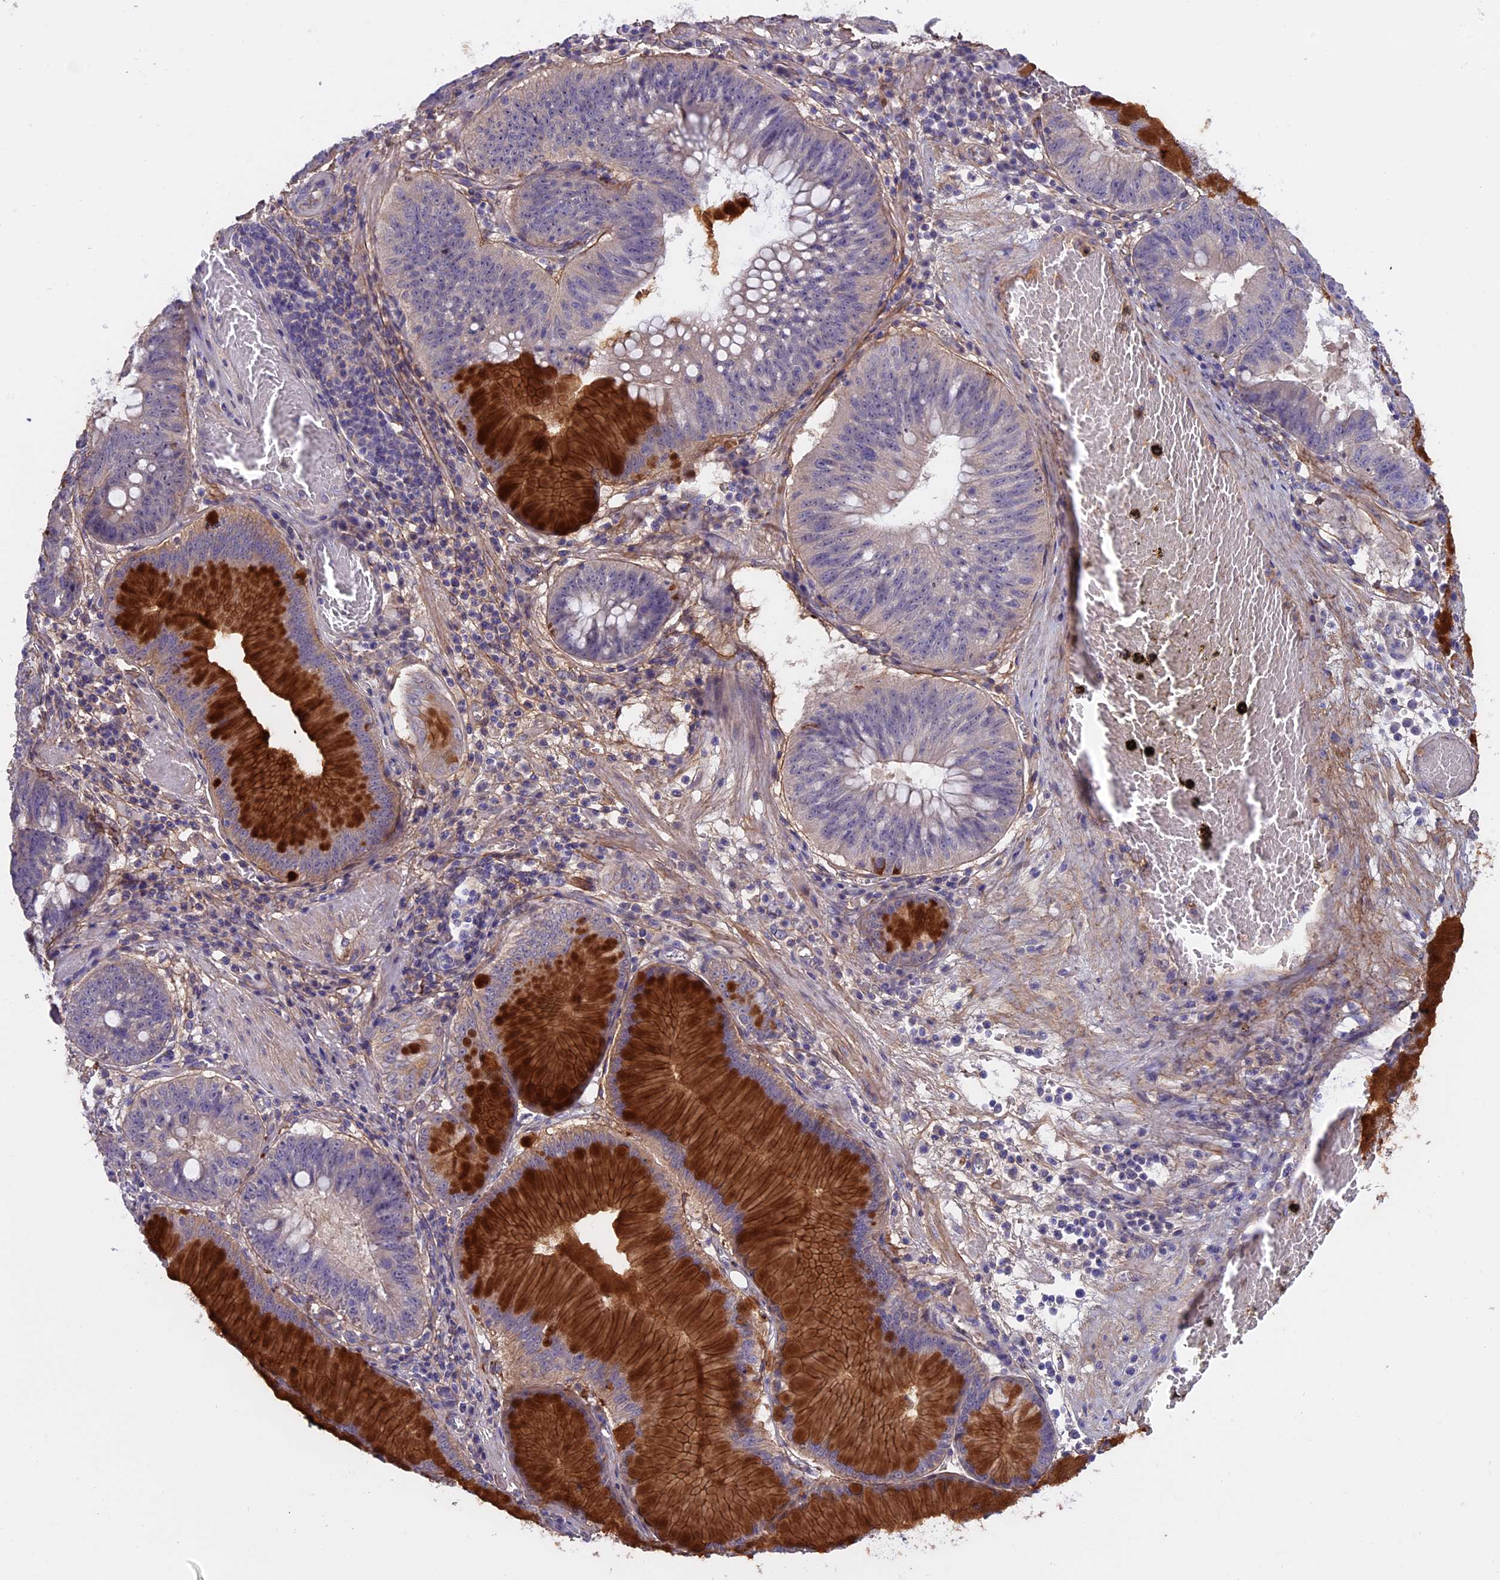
{"staining": {"intensity": "negative", "quantity": "none", "location": "none"}, "tissue": "stomach cancer", "cell_type": "Tumor cells", "image_type": "cancer", "snomed": [{"axis": "morphology", "description": "Adenocarcinoma, NOS"}, {"axis": "topography", "description": "Stomach"}], "caption": "A high-resolution histopathology image shows immunohistochemistry staining of stomach cancer (adenocarcinoma), which displays no significant positivity in tumor cells. (Stains: DAB (3,3'-diaminobenzidine) immunohistochemistry (IHC) with hematoxylin counter stain, Microscopy: brightfield microscopy at high magnification).", "gene": "COL4A3", "patient": {"sex": "male", "age": 59}}